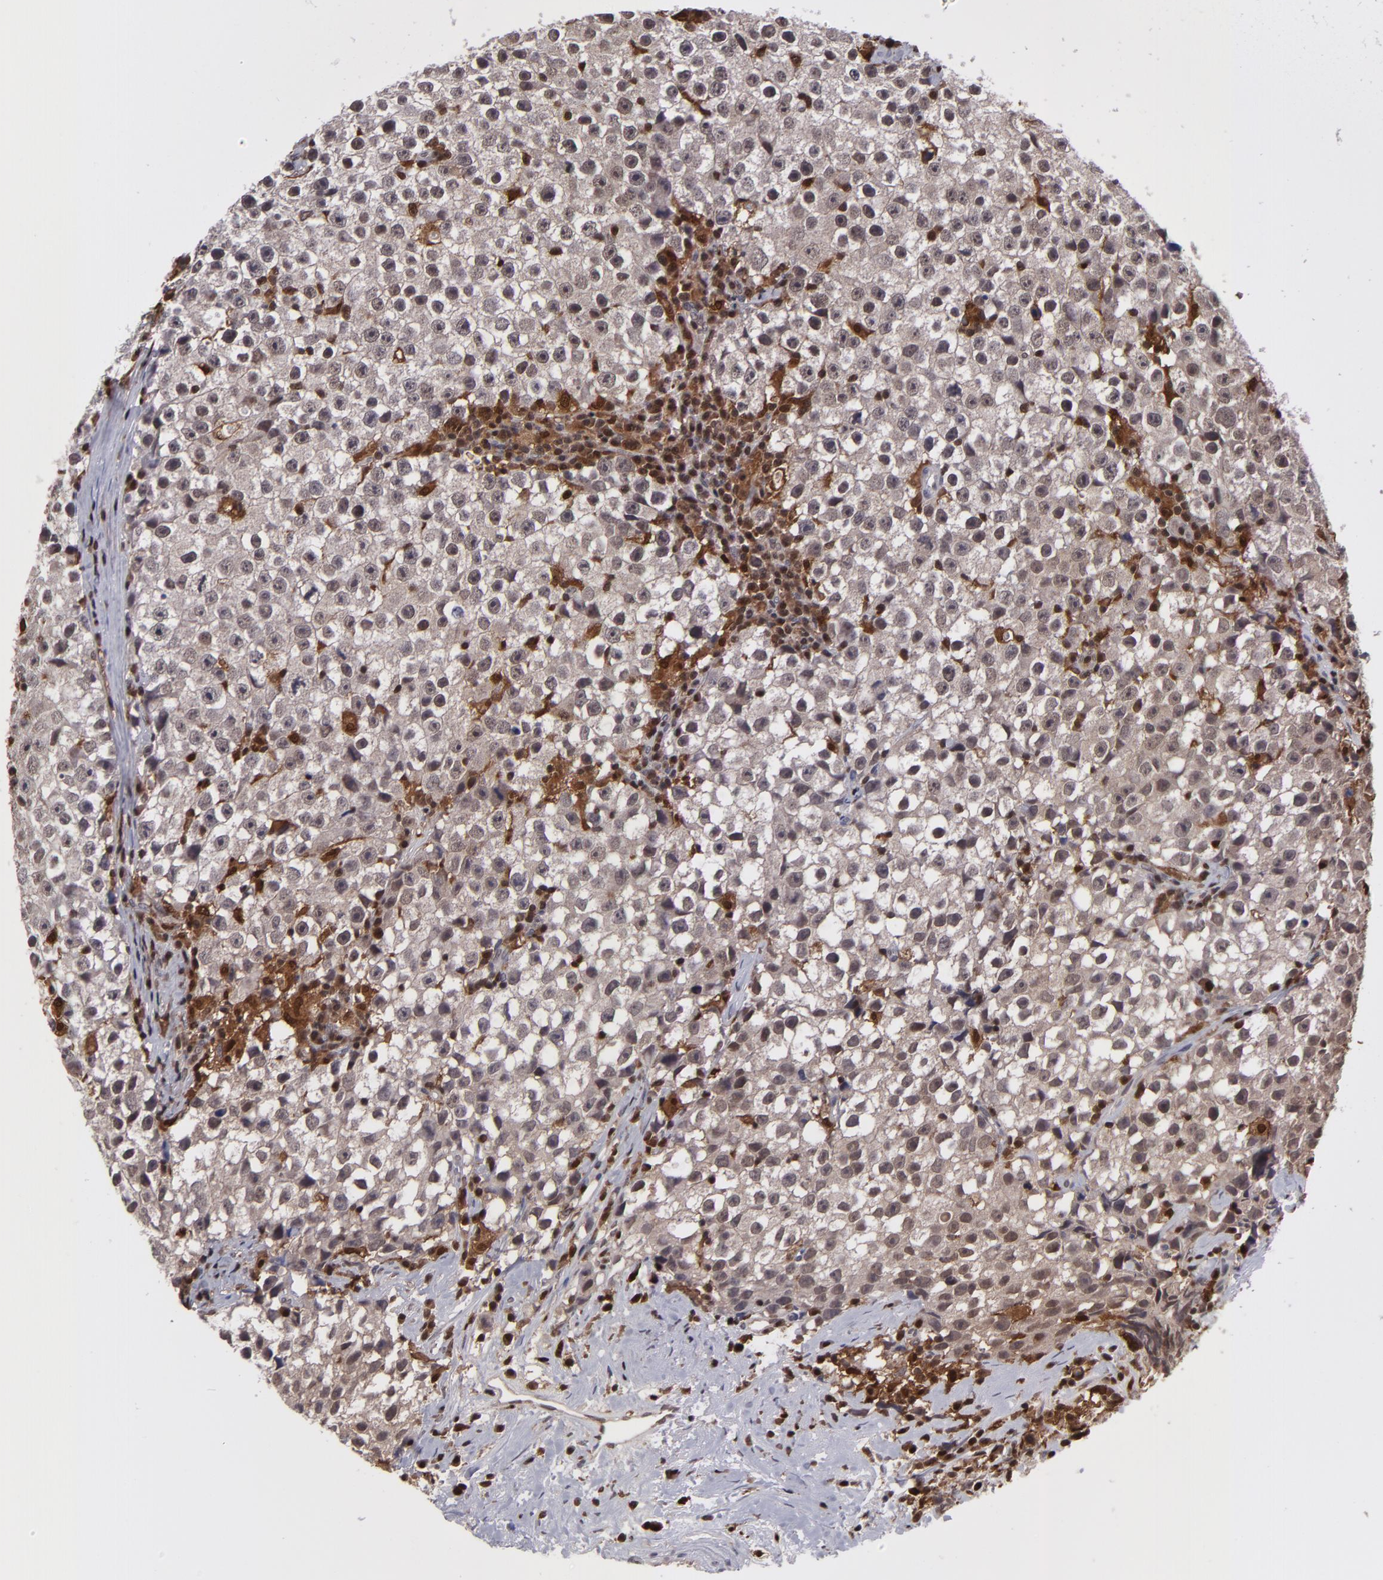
{"staining": {"intensity": "weak", "quantity": ">75%", "location": "cytoplasmic/membranous,nuclear"}, "tissue": "testis cancer", "cell_type": "Tumor cells", "image_type": "cancer", "snomed": [{"axis": "morphology", "description": "Seminoma, NOS"}, {"axis": "topography", "description": "Testis"}], "caption": "Immunohistochemistry (IHC) image of neoplastic tissue: human seminoma (testis) stained using immunohistochemistry (IHC) exhibits low levels of weak protein expression localized specifically in the cytoplasmic/membranous and nuclear of tumor cells, appearing as a cytoplasmic/membranous and nuclear brown color.", "gene": "GRB2", "patient": {"sex": "male", "age": 35}}